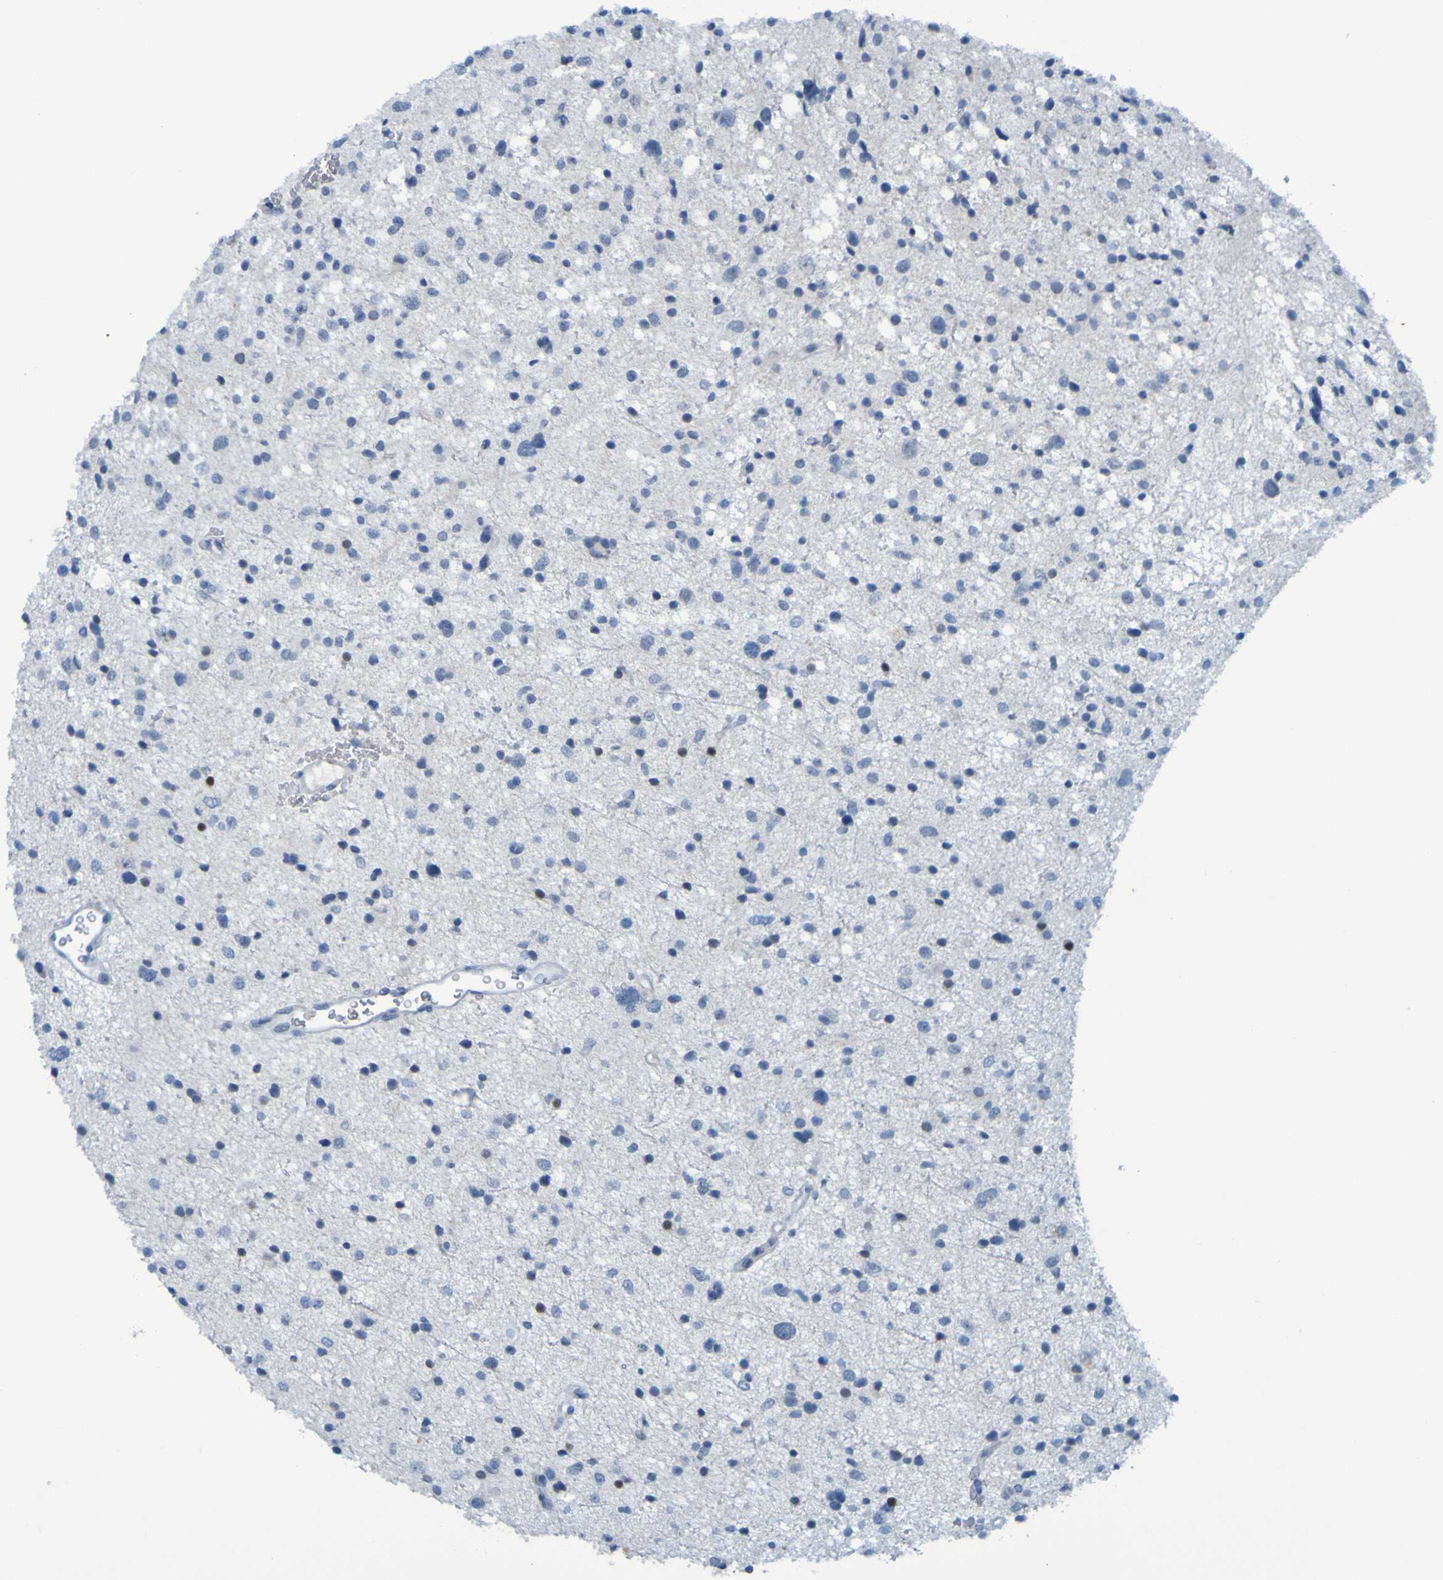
{"staining": {"intensity": "negative", "quantity": "none", "location": "none"}, "tissue": "glioma", "cell_type": "Tumor cells", "image_type": "cancer", "snomed": [{"axis": "morphology", "description": "Glioma, malignant, Low grade"}, {"axis": "topography", "description": "Brain"}], "caption": "Malignant glioma (low-grade) was stained to show a protein in brown. There is no significant positivity in tumor cells. Brightfield microscopy of immunohistochemistry (IHC) stained with DAB (3,3'-diaminobenzidine) (brown) and hematoxylin (blue), captured at high magnification.", "gene": "USP36", "patient": {"sex": "female", "age": 37}}